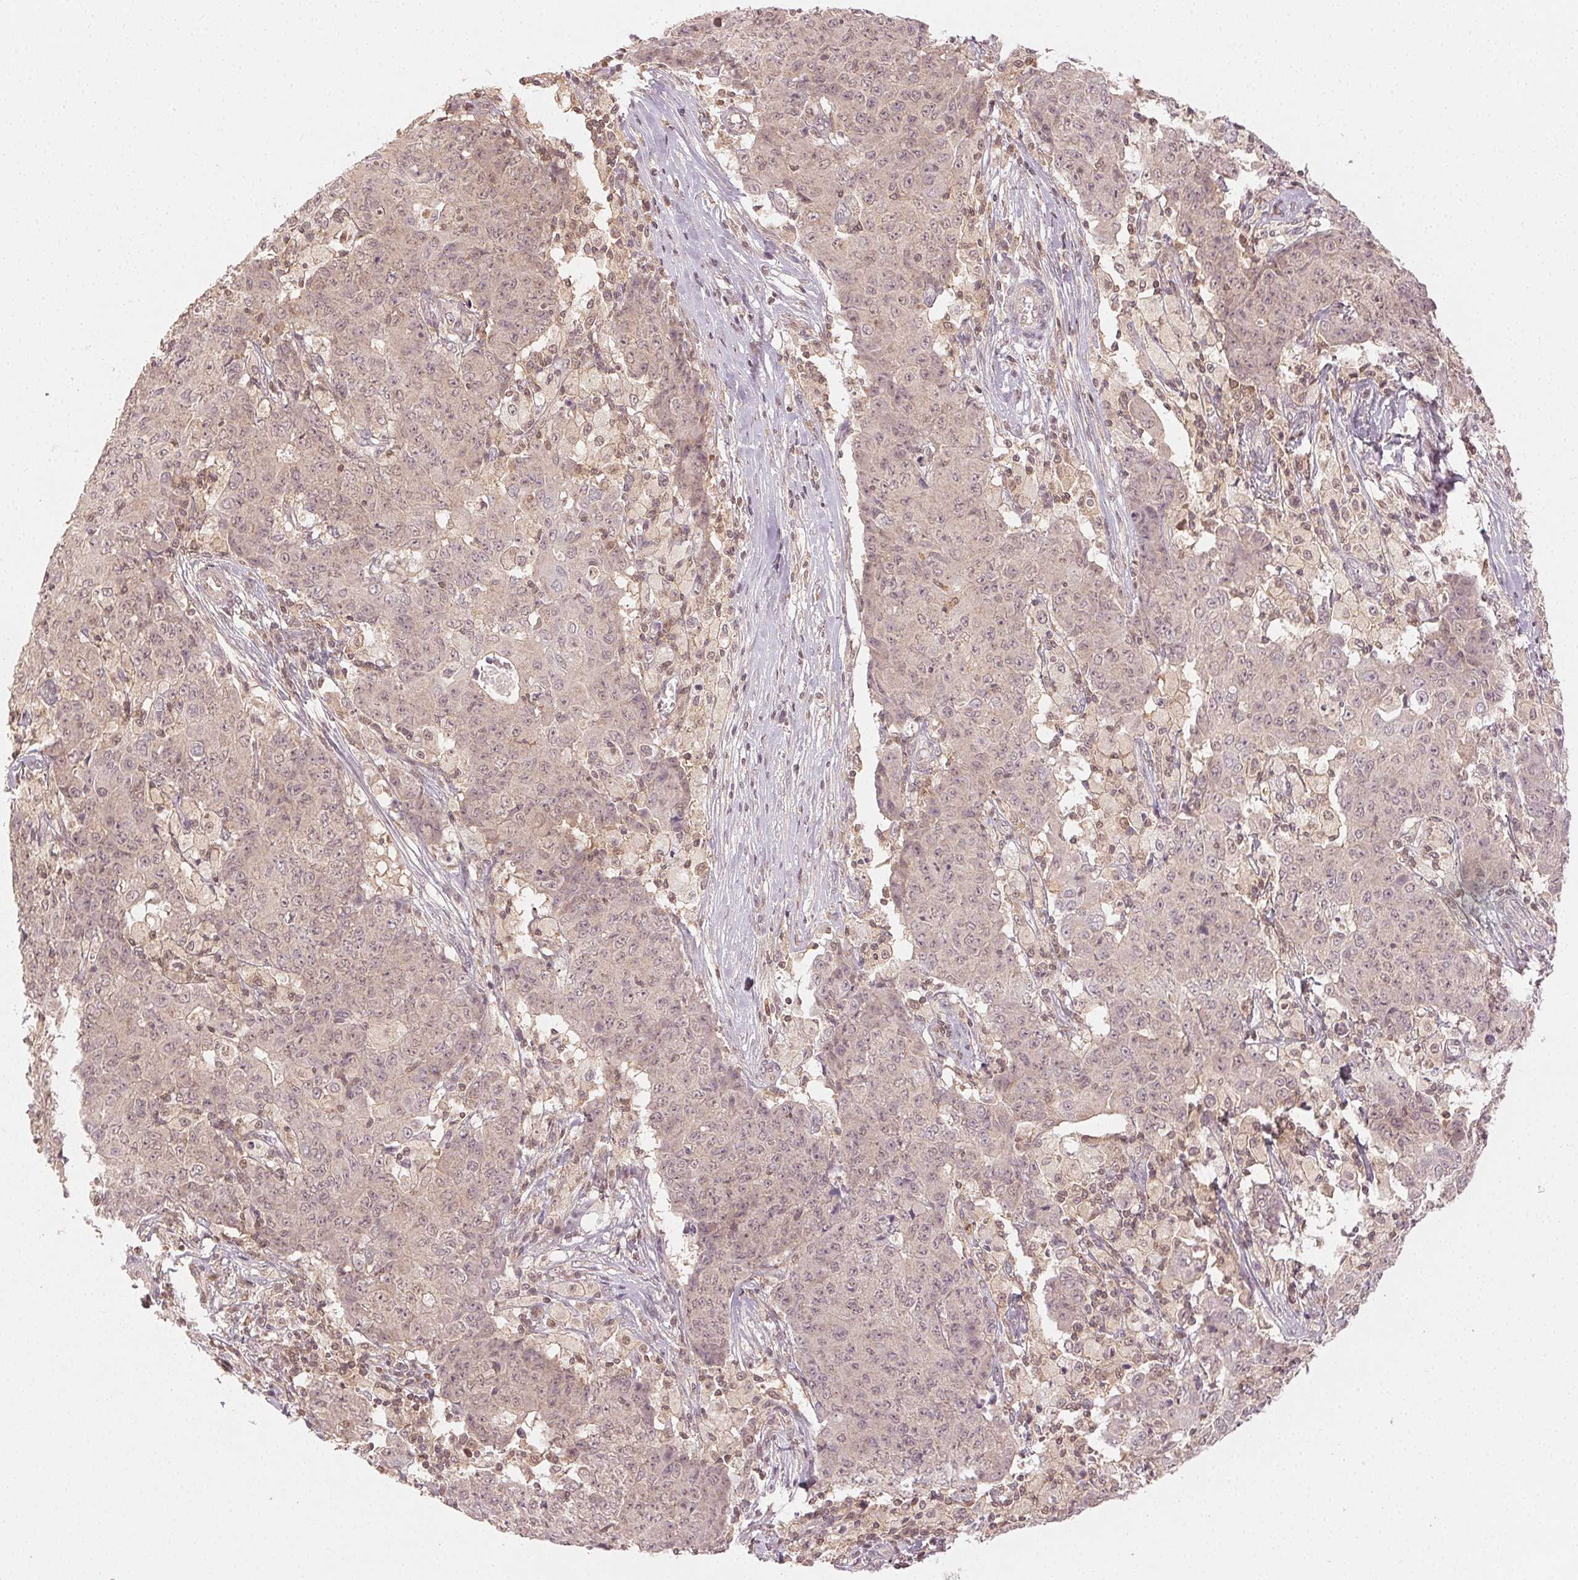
{"staining": {"intensity": "weak", "quantity": "25%-75%", "location": "cytoplasmic/membranous,nuclear"}, "tissue": "ovarian cancer", "cell_type": "Tumor cells", "image_type": "cancer", "snomed": [{"axis": "morphology", "description": "Carcinoma, endometroid"}, {"axis": "topography", "description": "Ovary"}], "caption": "Tumor cells display low levels of weak cytoplasmic/membranous and nuclear positivity in approximately 25%-75% of cells in endometroid carcinoma (ovarian).", "gene": "MAPK14", "patient": {"sex": "female", "age": 42}}